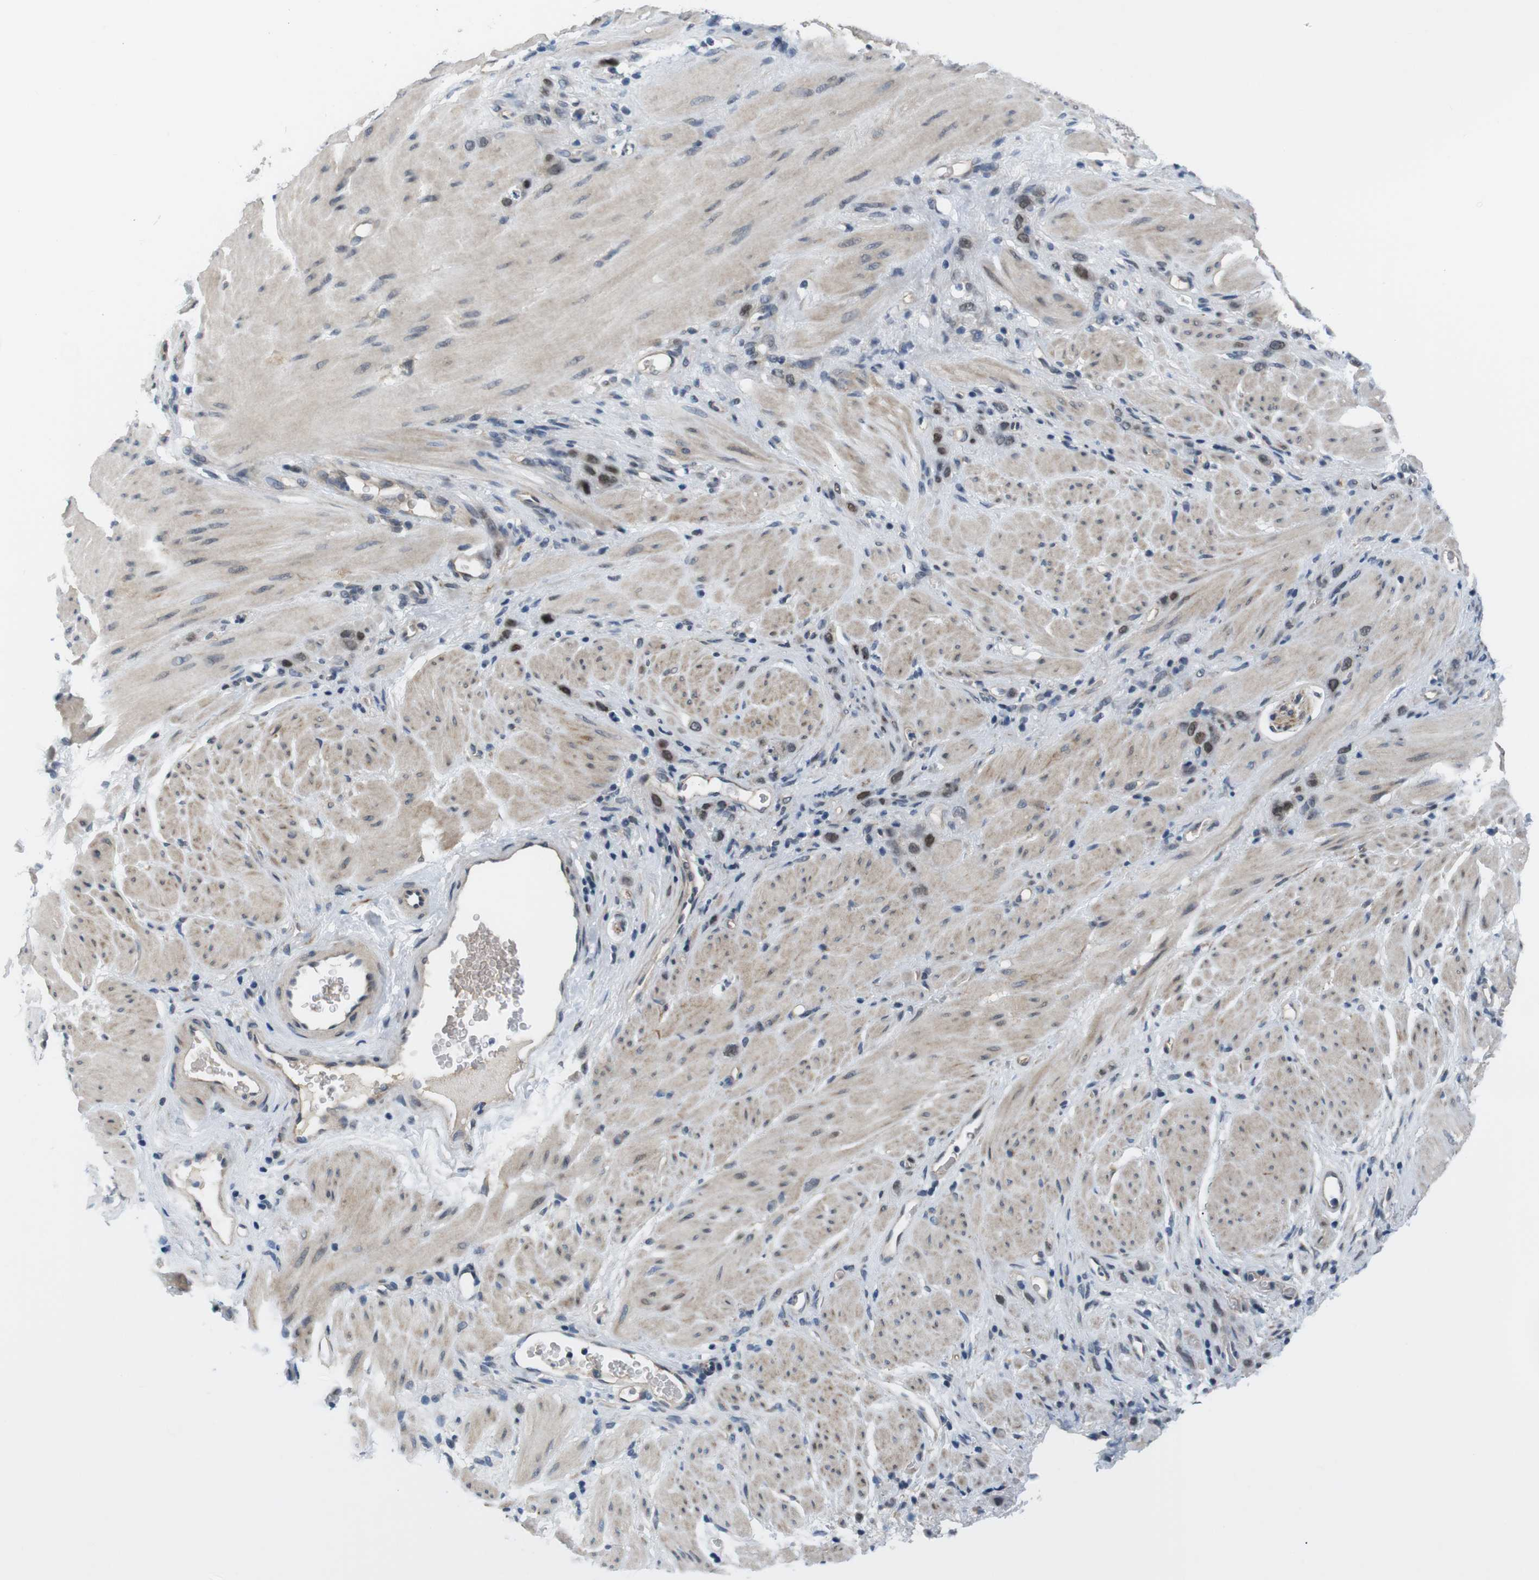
{"staining": {"intensity": "moderate", "quantity": "<25%", "location": "nuclear"}, "tissue": "stomach cancer", "cell_type": "Tumor cells", "image_type": "cancer", "snomed": [{"axis": "morphology", "description": "Normal tissue, NOS"}, {"axis": "morphology", "description": "Adenocarcinoma, NOS"}, {"axis": "topography", "description": "Stomach"}], "caption": "Immunohistochemistry (IHC) staining of stomach adenocarcinoma, which reveals low levels of moderate nuclear expression in about <25% of tumor cells indicating moderate nuclear protein expression. The staining was performed using DAB (3,3'-diaminobenzidine) (brown) for protein detection and nuclei were counterstained in hematoxylin (blue).", "gene": "SMCO2", "patient": {"sex": "male", "age": 82}}